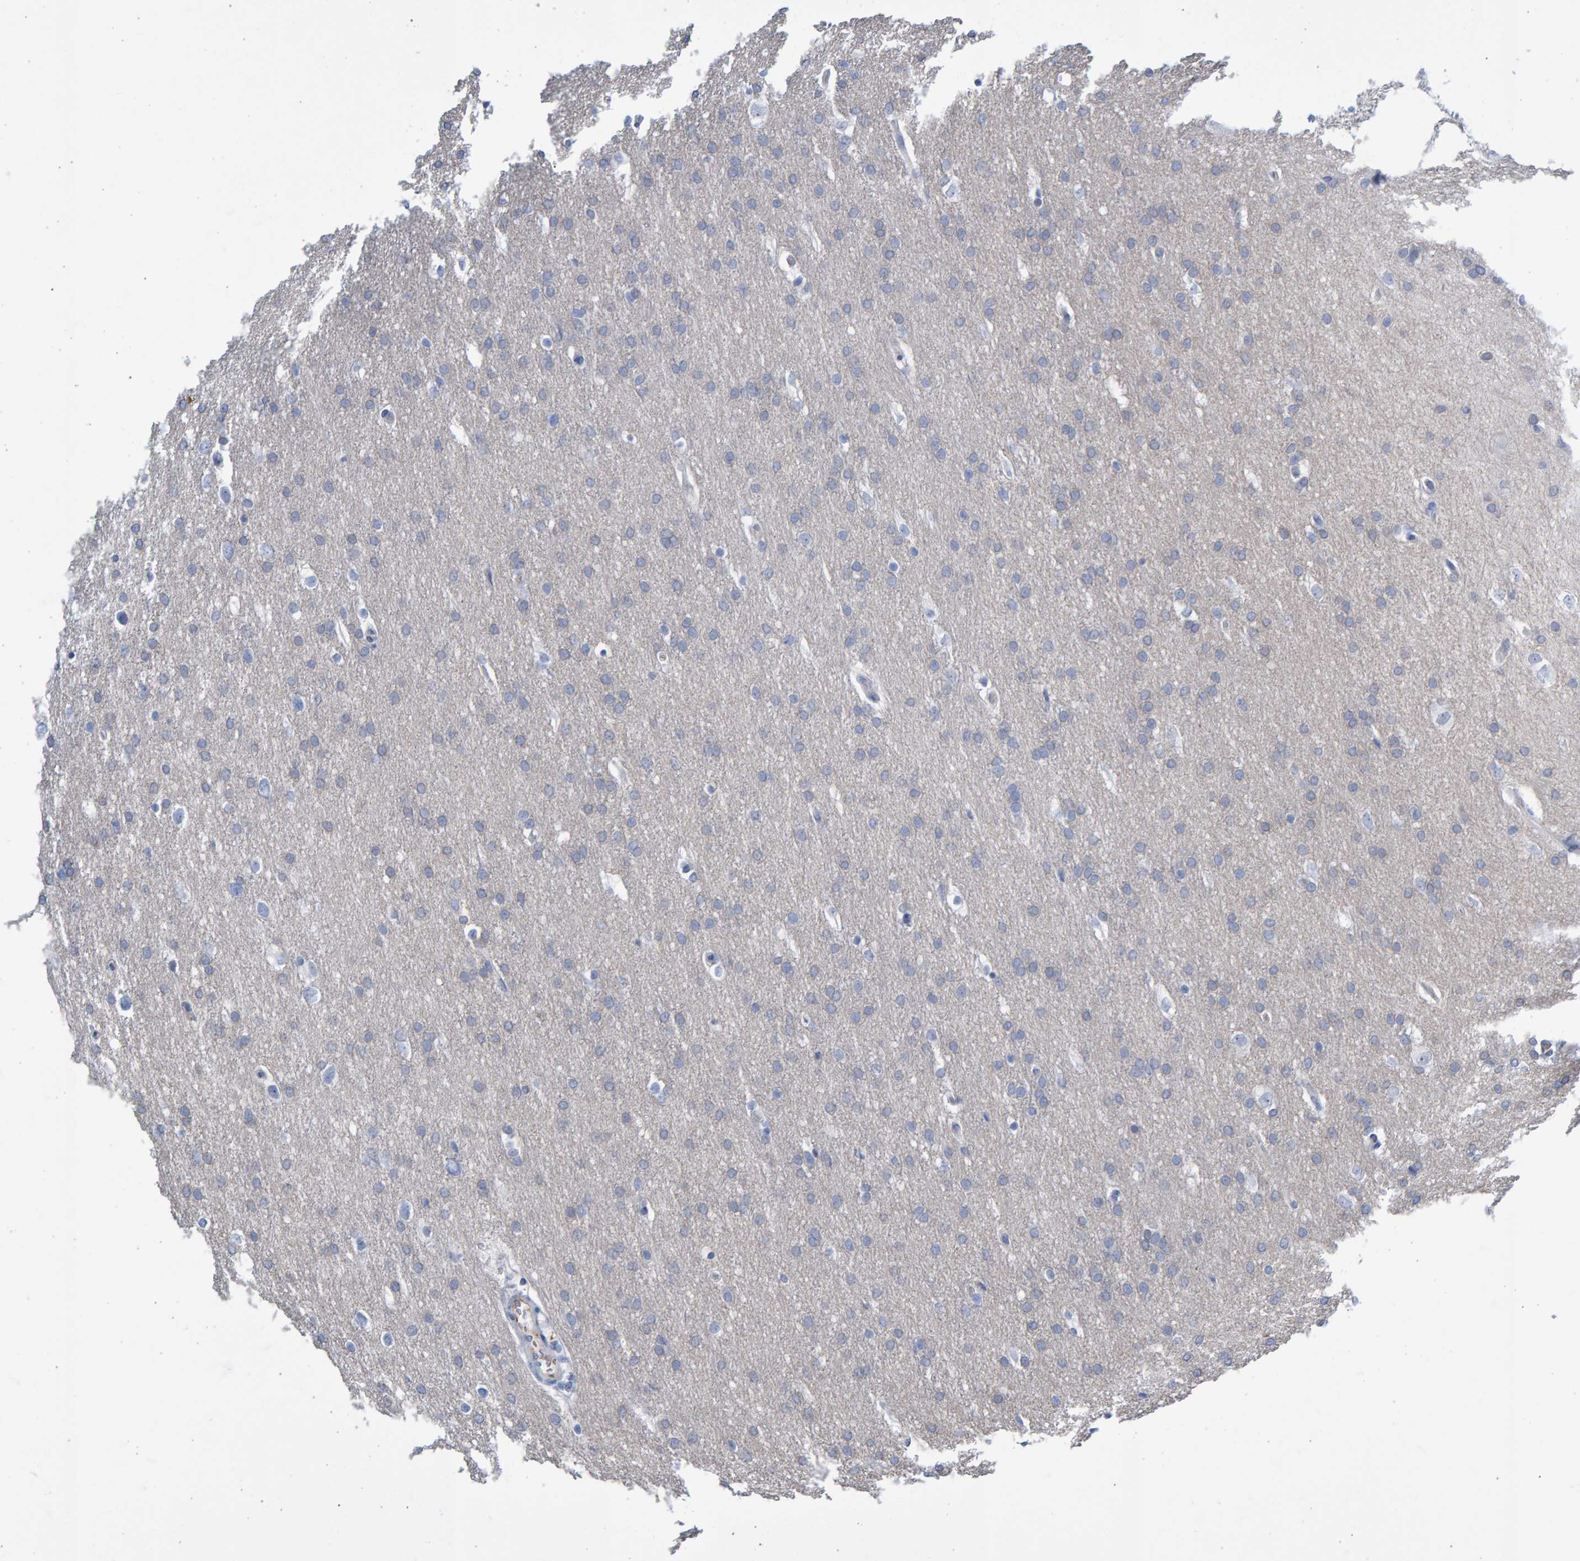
{"staining": {"intensity": "negative", "quantity": "none", "location": "none"}, "tissue": "glioma", "cell_type": "Tumor cells", "image_type": "cancer", "snomed": [{"axis": "morphology", "description": "Glioma, malignant, Low grade"}, {"axis": "topography", "description": "Brain"}], "caption": "Immunohistochemistry histopathology image of neoplastic tissue: human glioma stained with DAB reveals no significant protein expression in tumor cells.", "gene": "SLC34A3", "patient": {"sex": "female", "age": 37}}